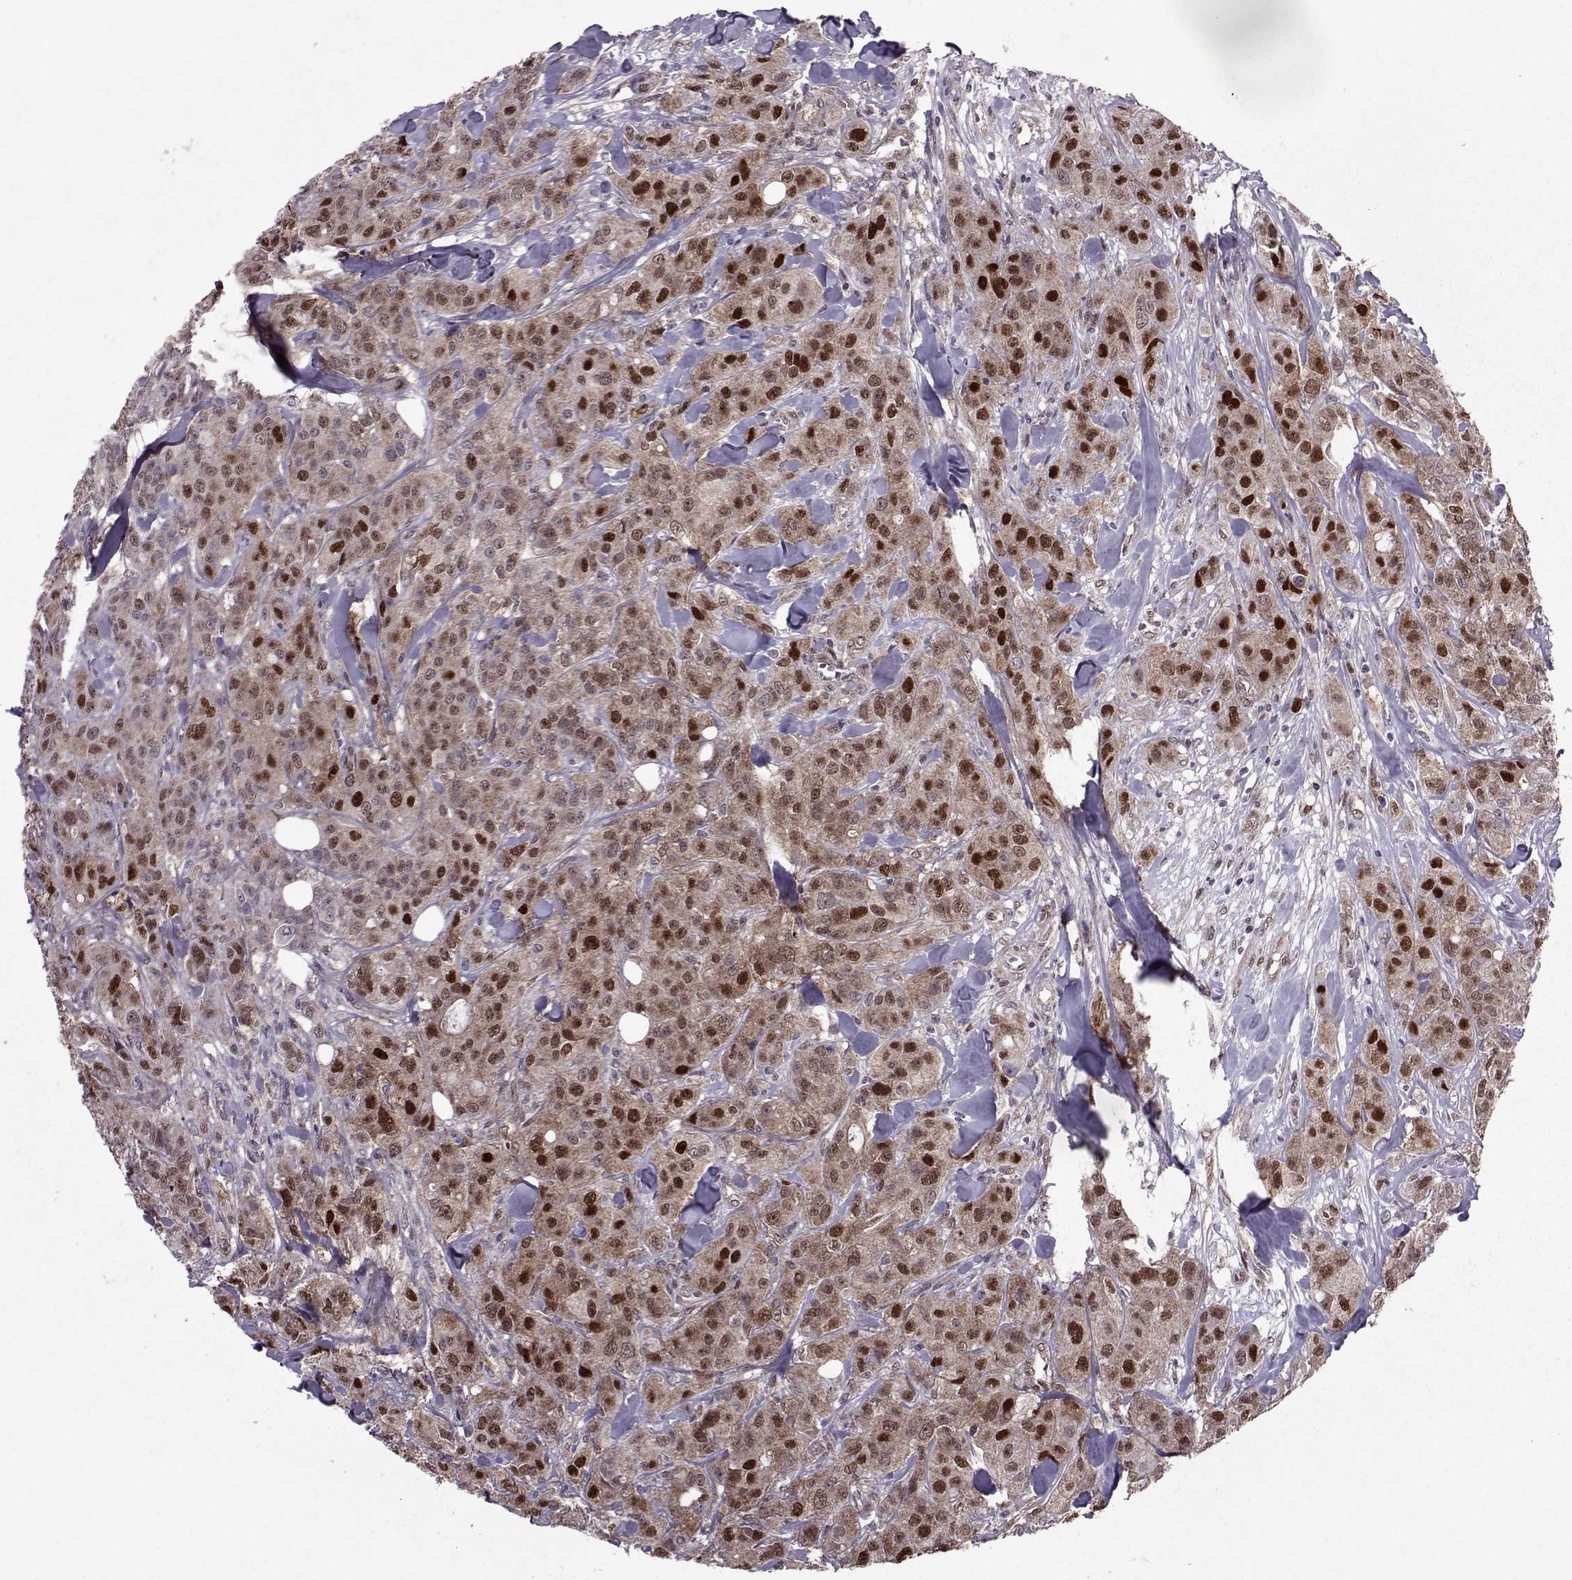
{"staining": {"intensity": "moderate", "quantity": ">75%", "location": "cytoplasmic/membranous,nuclear"}, "tissue": "breast cancer", "cell_type": "Tumor cells", "image_type": "cancer", "snomed": [{"axis": "morphology", "description": "Duct carcinoma"}, {"axis": "topography", "description": "Breast"}], "caption": "IHC (DAB (3,3'-diaminobenzidine)) staining of human breast cancer reveals moderate cytoplasmic/membranous and nuclear protein expression in about >75% of tumor cells. The staining was performed using DAB (3,3'-diaminobenzidine), with brown indicating positive protein expression. Nuclei are stained blue with hematoxylin.", "gene": "CDK4", "patient": {"sex": "female", "age": 43}}